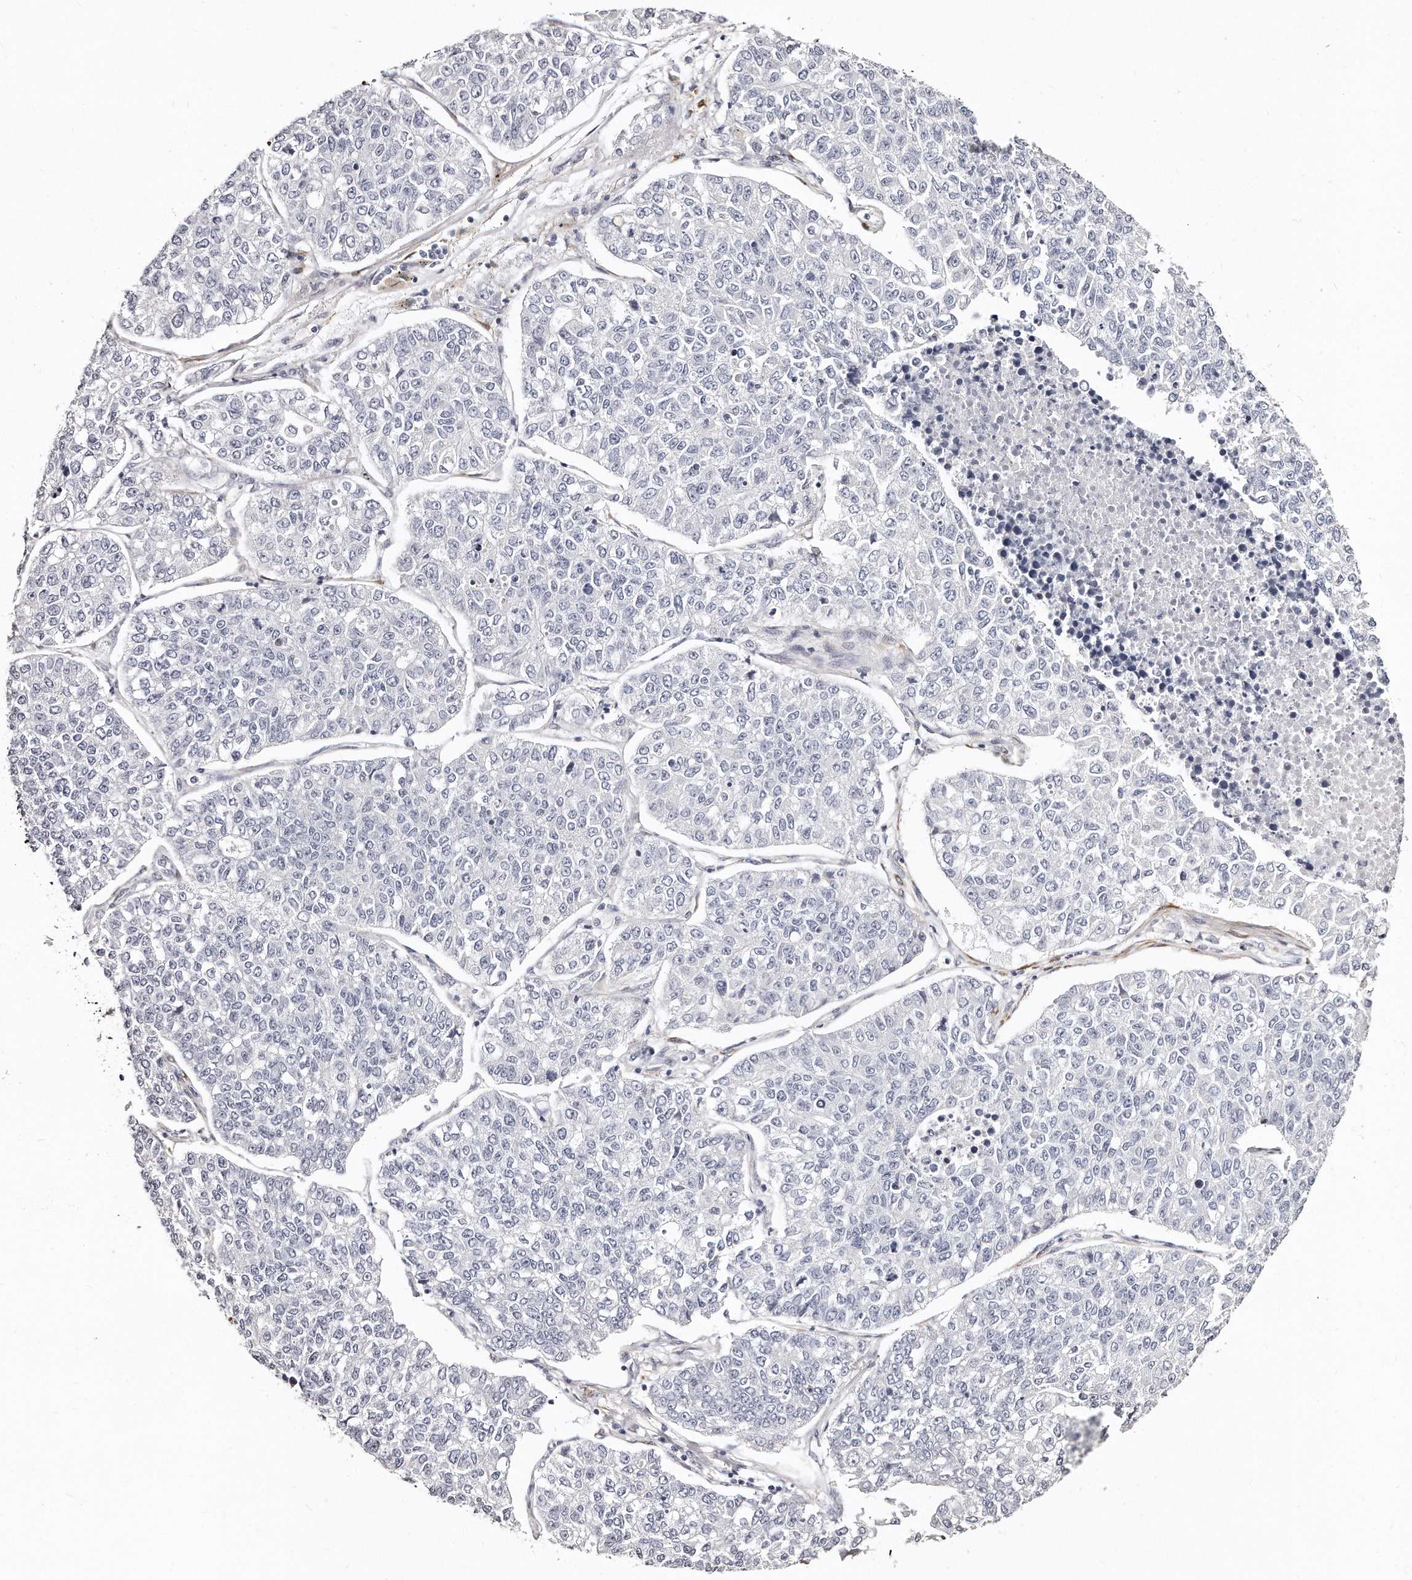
{"staining": {"intensity": "negative", "quantity": "none", "location": "none"}, "tissue": "lung cancer", "cell_type": "Tumor cells", "image_type": "cancer", "snomed": [{"axis": "morphology", "description": "Adenocarcinoma, NOS"}, {"axis": "topography", "description": "Lung"}], "caption": "Tumor cells are negative for brown protein staining in lung adenocarcinoma.", "gene": "LMOD1", "patient": {"sex": "male", "age": 49}}